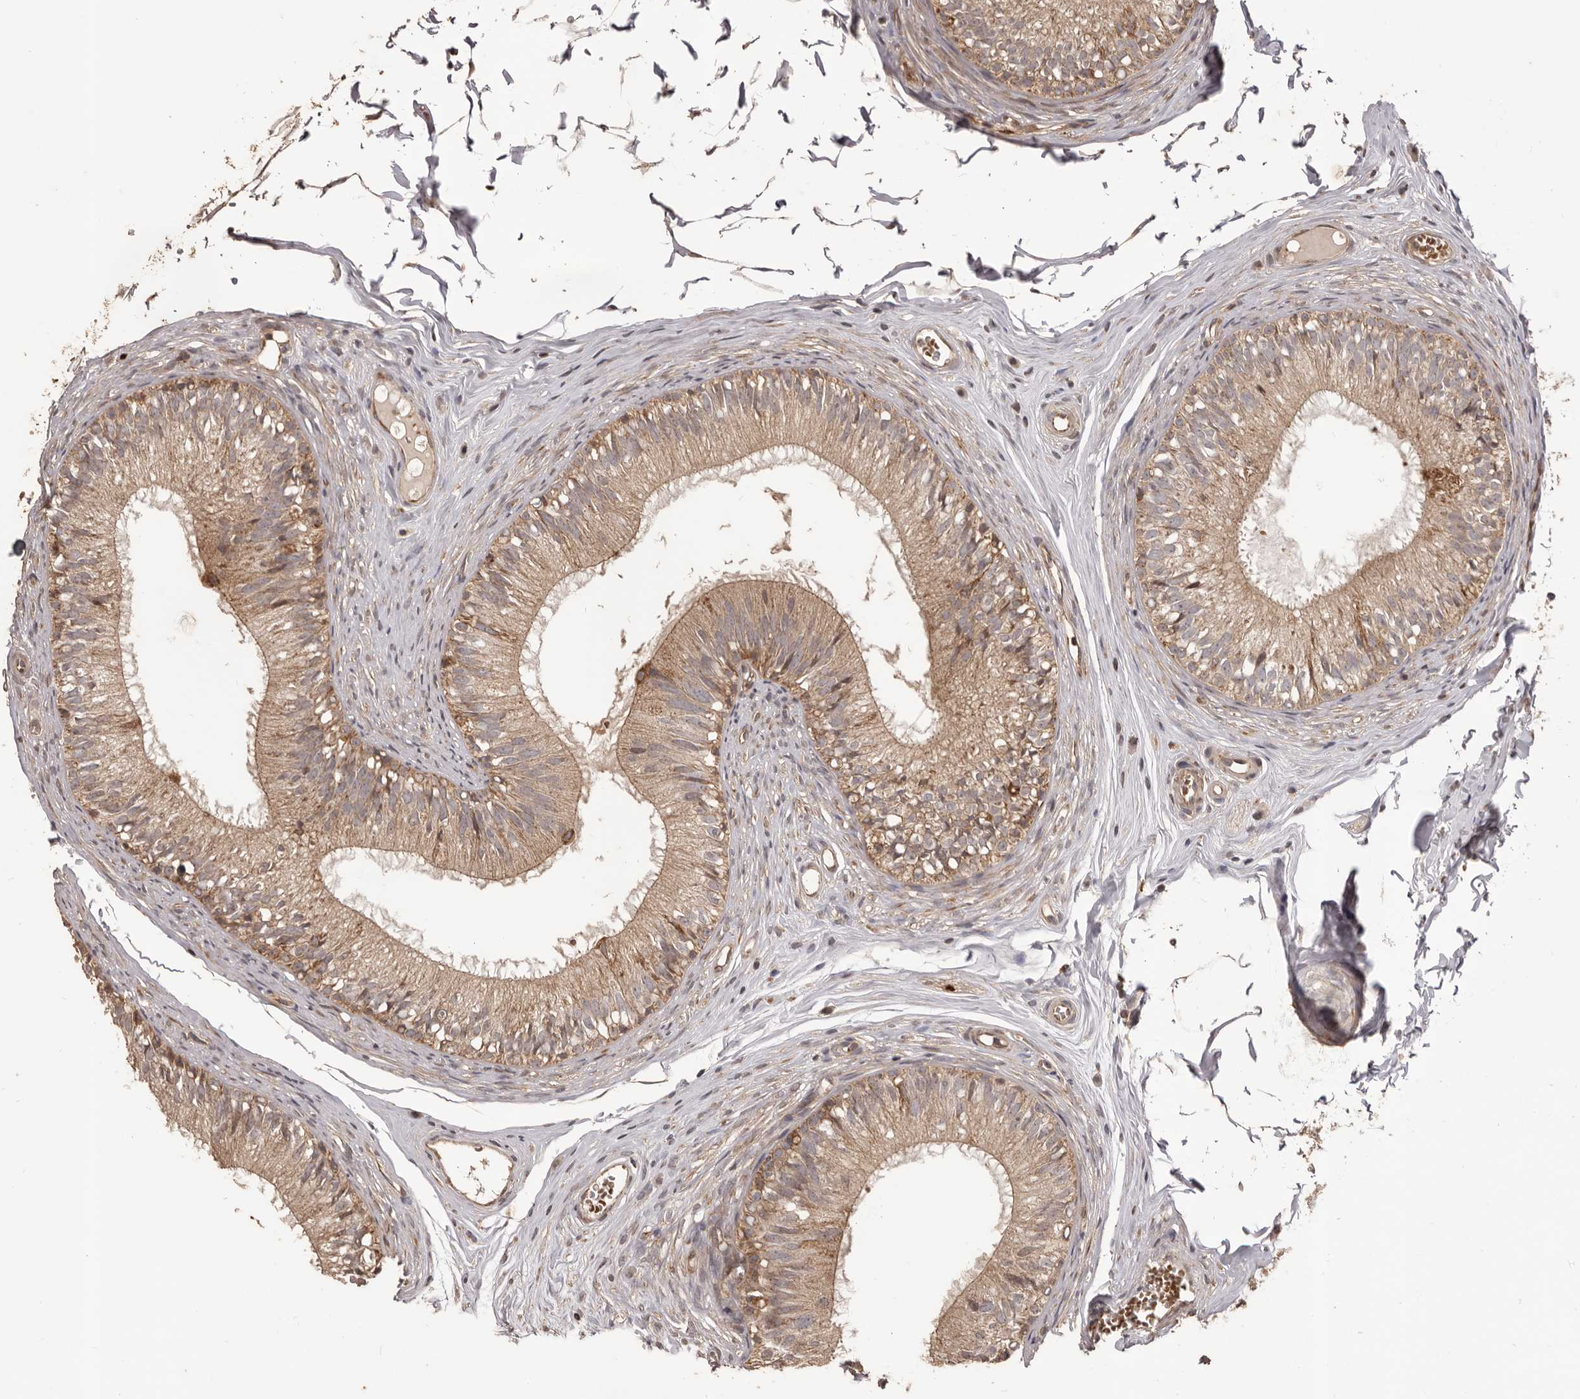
{"staining": {"intensity": "moderate", "quantity": ">75%", "location": "cytoplasmic/membranous"}, "tissue": "epididymis", "cell_type": "Glandular cells", "image_type": "normal", "snomed": [{"axis": "morphology", "description": "Normal tissue, NOS"}, {"axis": "morphology", "description": "Seminoma in situ"}, {"axis": "topography", "description": "Testis"}, {"axis": "topography", "description": "Epididymis"}], "caption": "DAB (3,3'-diaminobenzidine) immunohistochemical staining of unremarkable human epididymis reveals moderate cytoplasmic/membranous protein staining in about >75% of glandular cells. Ihc stains the protein in brown and the nuclei are stained blue.", "gene": "QRSL1", "patient": {"sex": "male", "age": 28}}